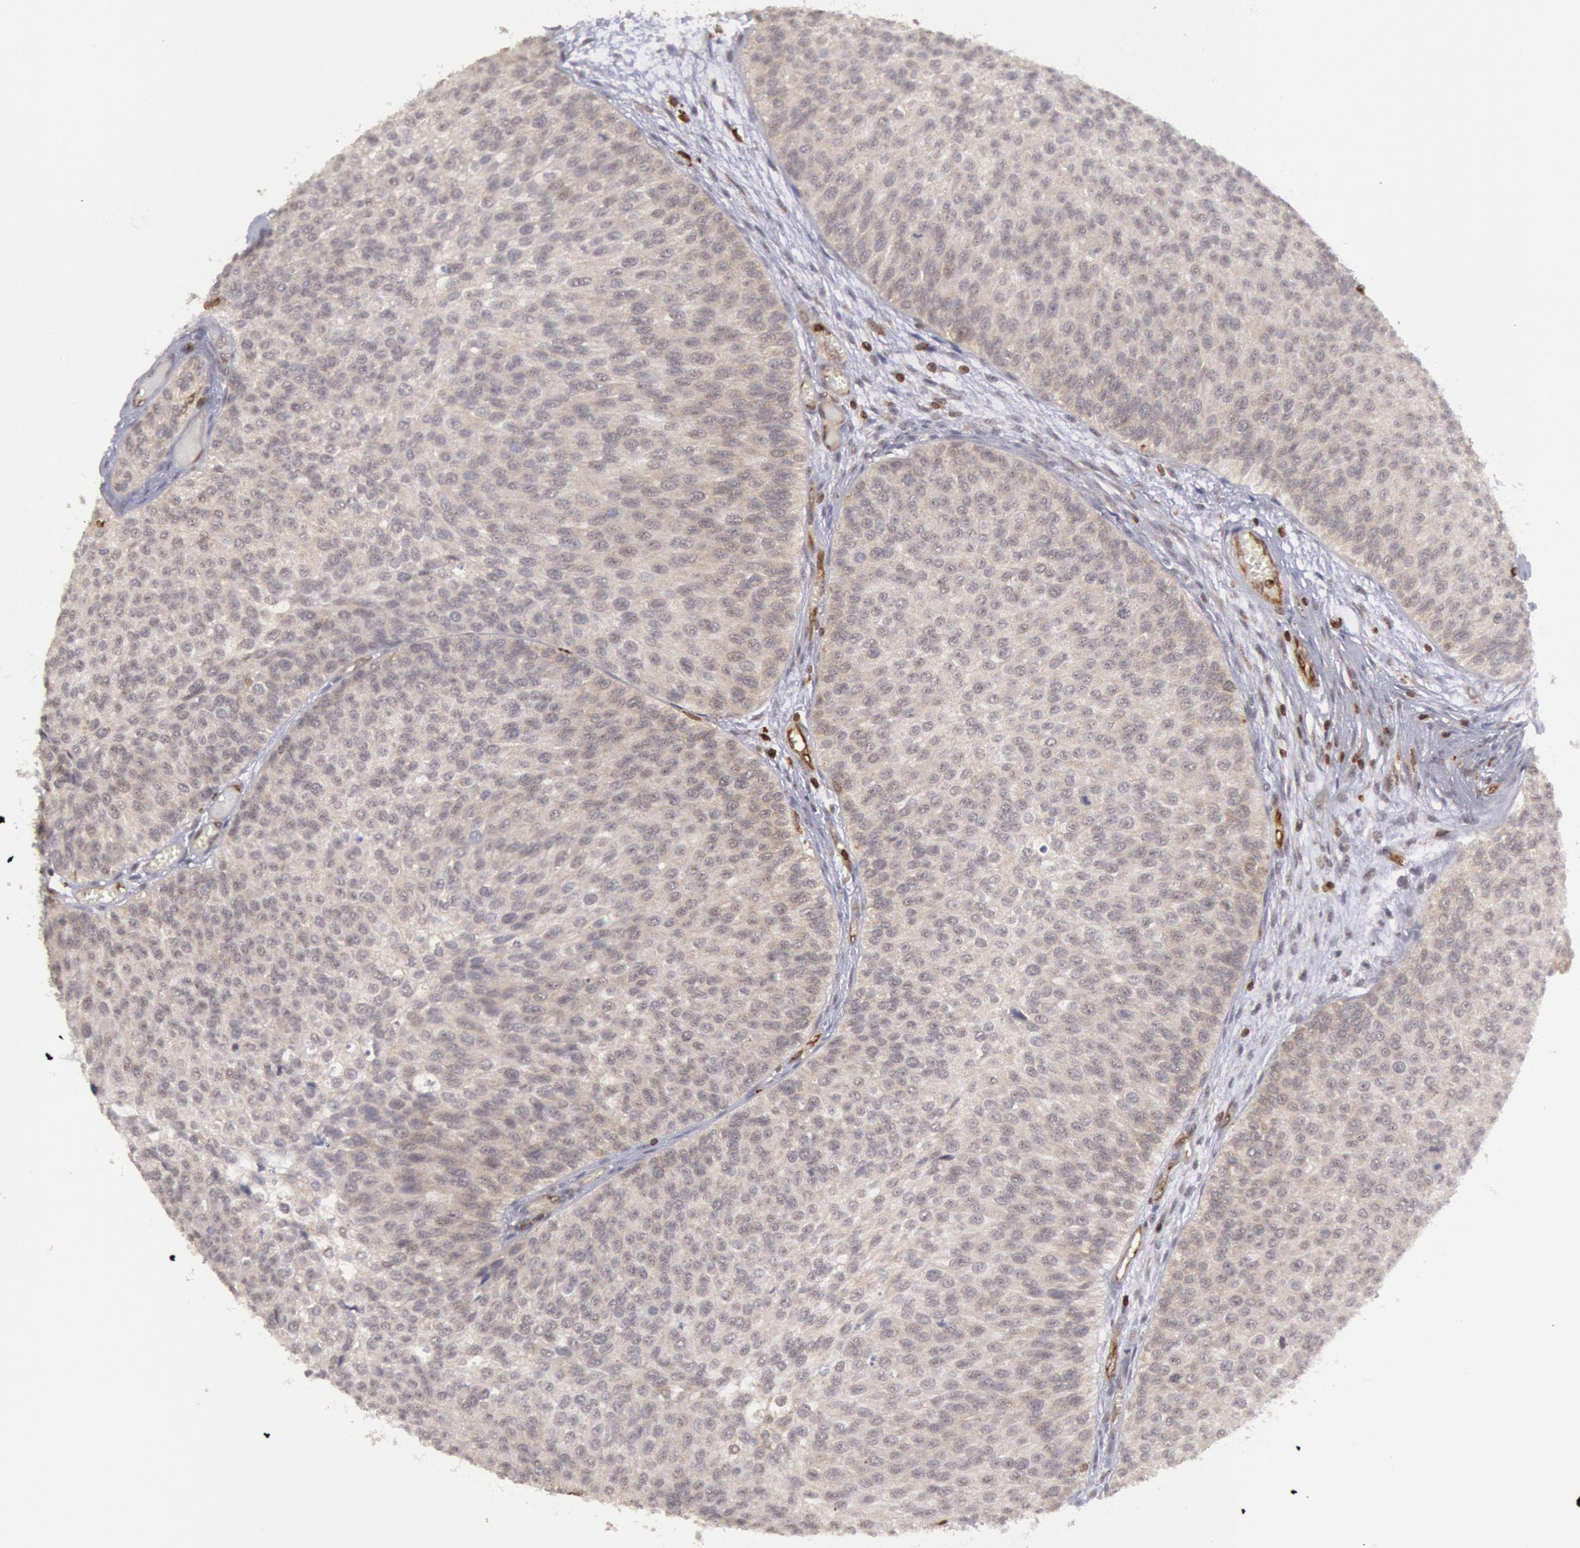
{"staining": {"intensity": "negative", "quantity": "none", "location": "none"}, "tissue": "urothelial cancer", "cell_type": "Tumor cells", "image_type": "cancer", "snomed": [{"axis": "morphology", "description": "Urothelial carcinoma, Low grade"}, {"axis": "topography", "description": "Urinary bladder"}], "caption": "Tumor cells show no significant expression in urothelial carcinoma (low-grade). (DAB immunohistochemistry, high magnification).", "gene": "TAP2", "patient": {"sex": "male", "age": 84}}